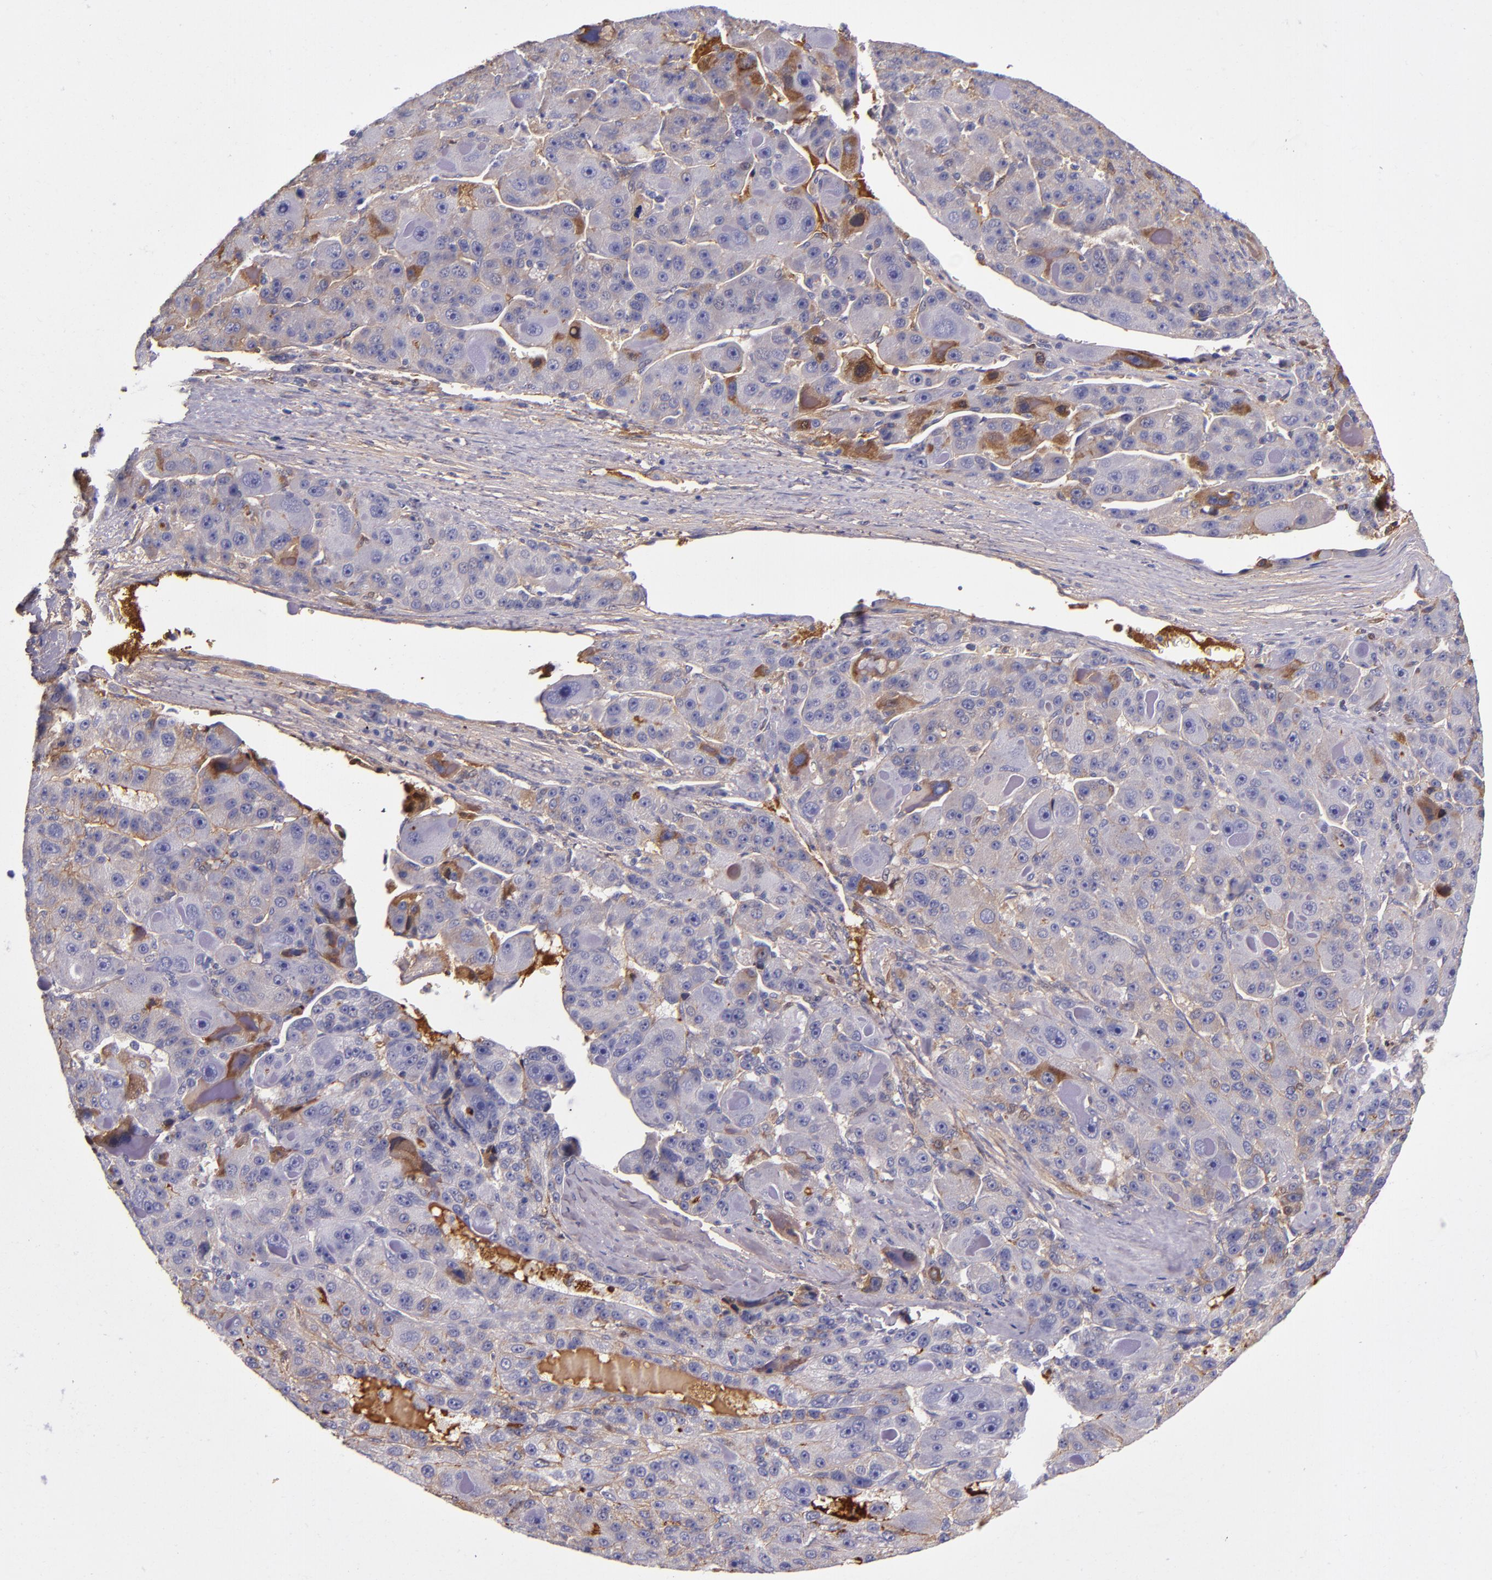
{"staining": {"intensity": "moderate", "quantity": "25%-75%", "location": "cytoplasmic/membranous"}, "tissue": "liver cancer", "cell_type": "Tumor cells", "image_type": "cancer", "snomed": [{"axis": "morphology", "description": "Carcinoma, Hepatocellular, NOS"}, {"axis": "topography", "description": "Liver"}], "caption": "Immunohistochemistry (IHC) of human hepatocellular carcinoma (liver) demonstrates medium levels of moderate cytoplasmic/membranous positivity in about 25%-75% of tumor cells. The staining is performed using DAB (3,3'-diaminobenzidine) brown chromogen to label protein expression. The nuclei are counter-stained blue using hematoxylin.", "gene": "CLEC3B", "patient": {"sex": "male", "age": 76}}